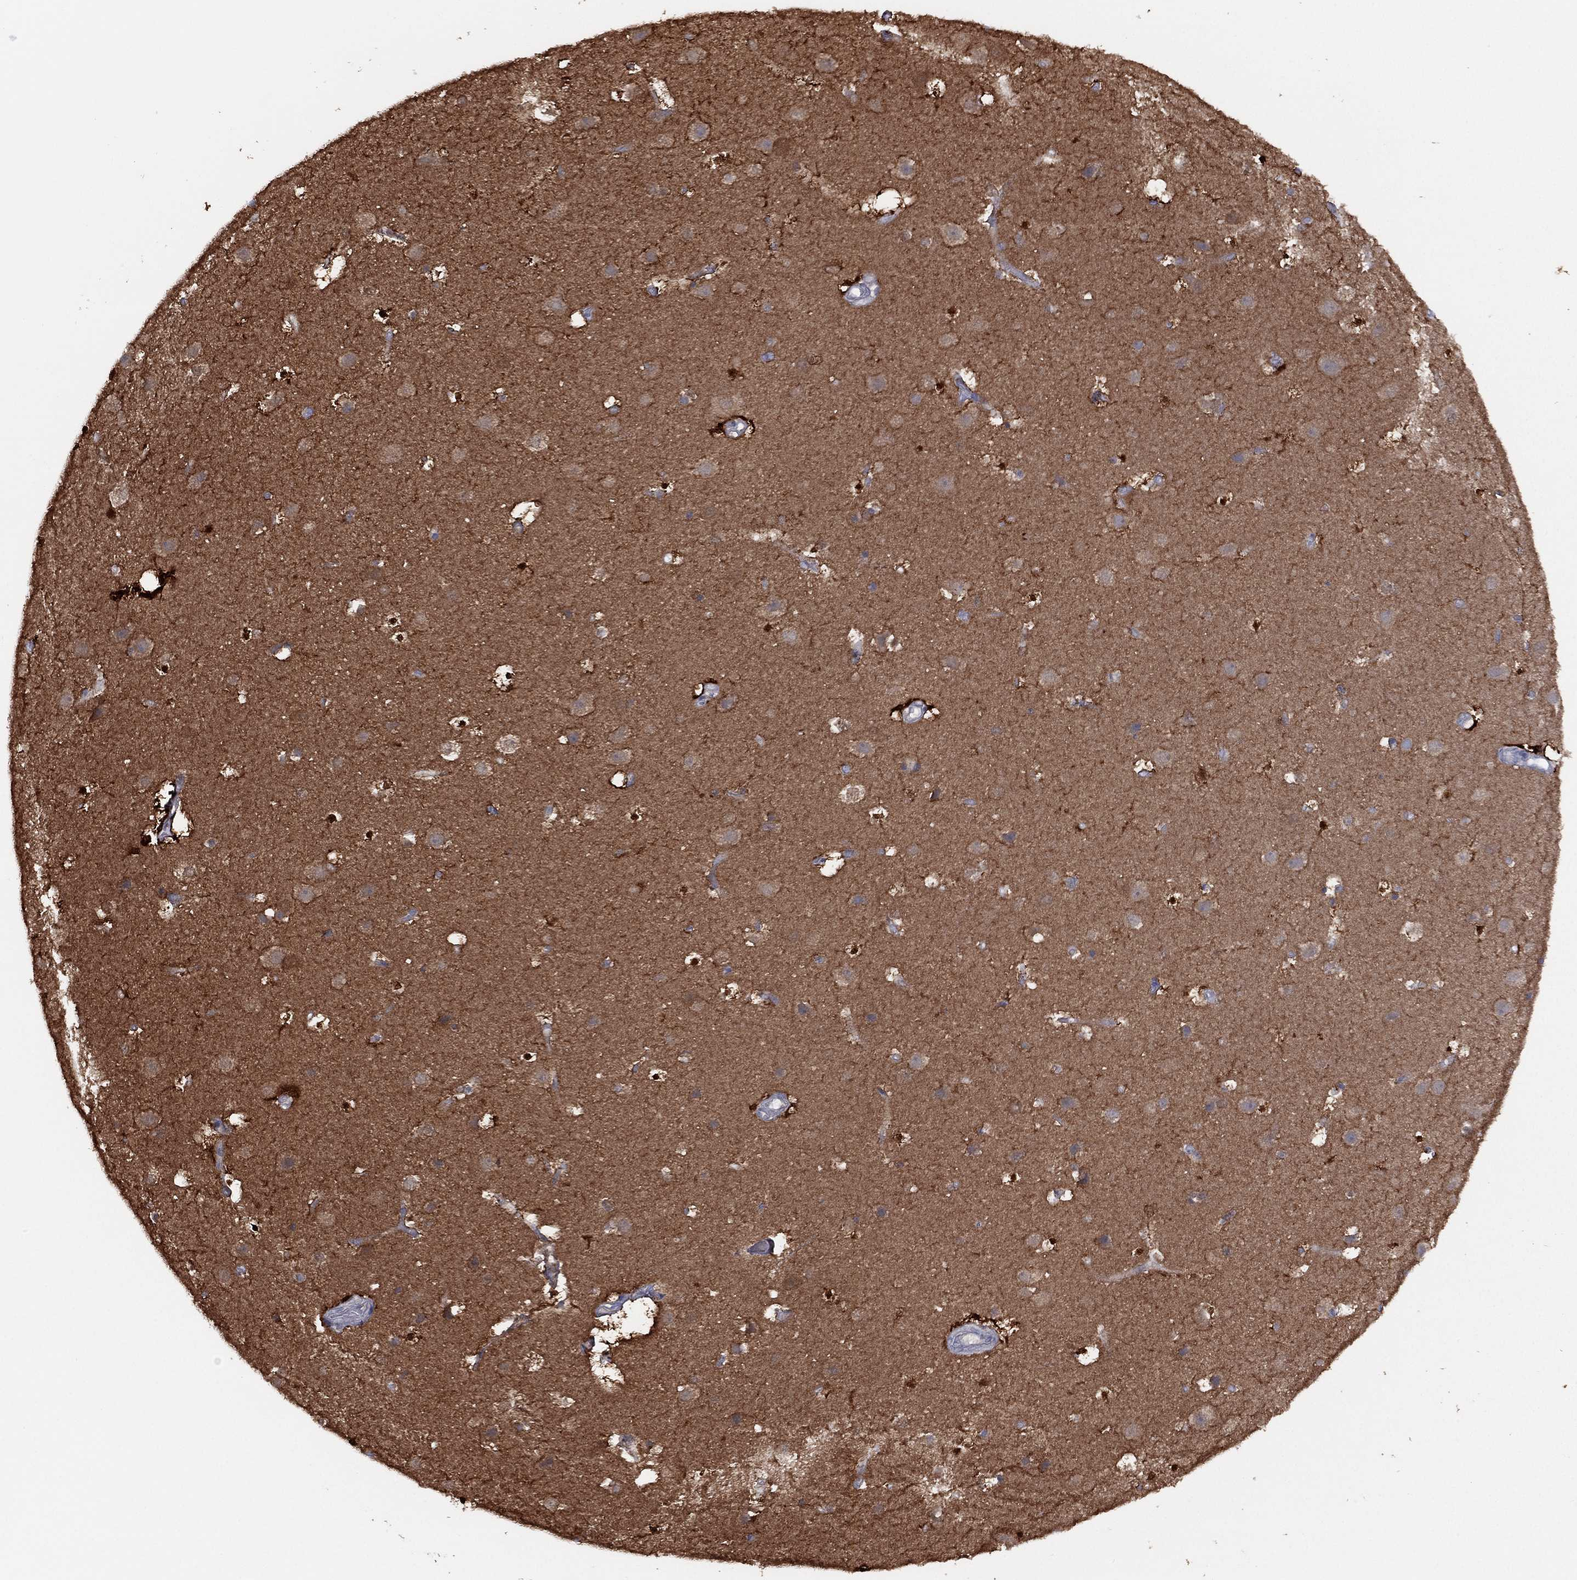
{"staining": {"intensity": "negative", "quantity": "none", "location": "none"}, "tissue": "cerebral cortex", "cell_type": "Endothelial cells", "image_type": "normal", "snomed": [{"axis": "morphology", "description": "Normal tissue, NOS"}, {"axis": "topography", "description": "Cerebral cortex"}], "caption": "High power microscopy image of an IHC micrograph of normal cerebral cortex, revealing no significant positivity in endothelial cells.", "gene": "DDAH1", "patient": {"sex": "female", "age": 52}}